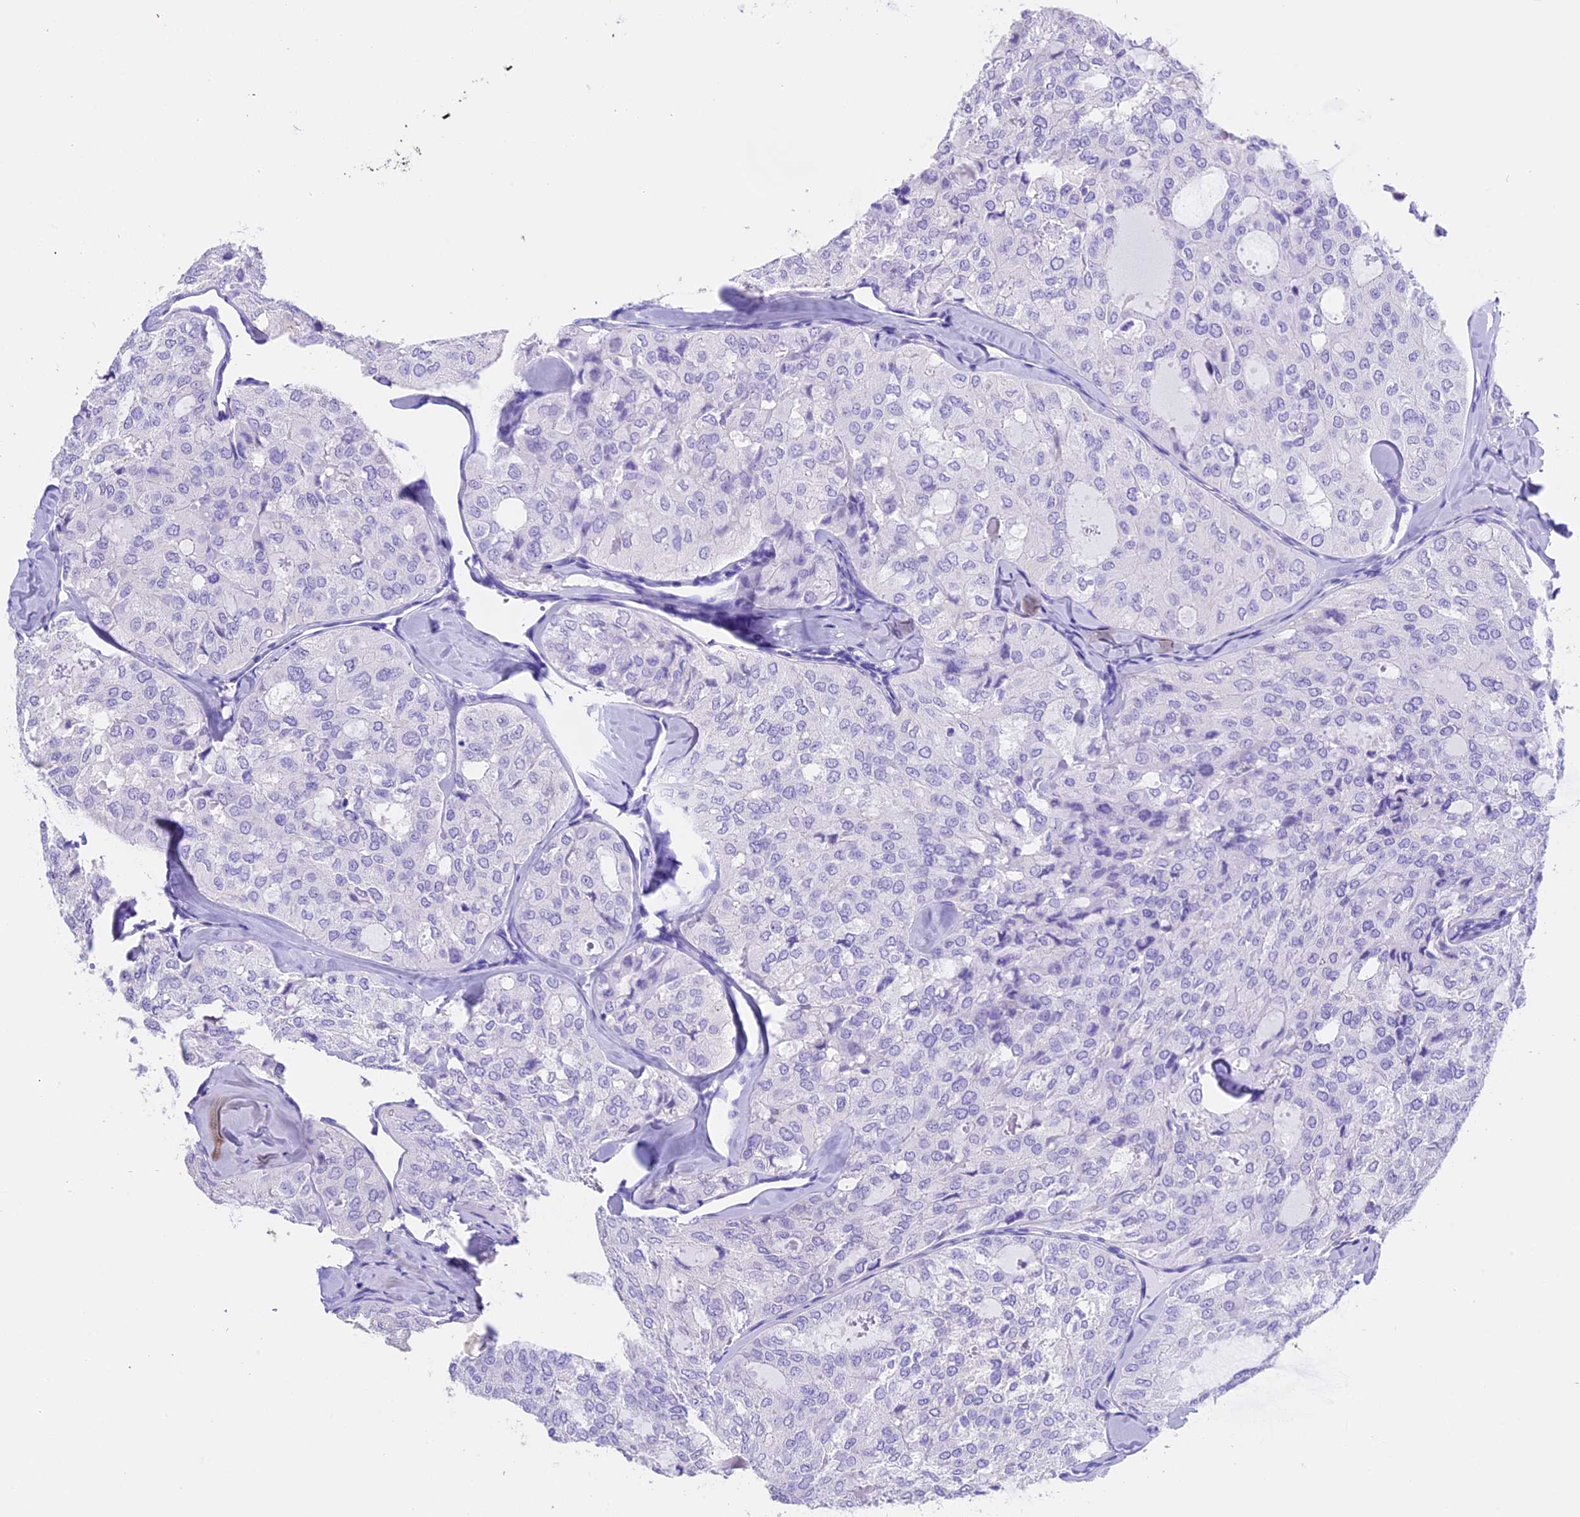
{"staining": {"intensity": "negative", "quantity": "none", "location": "none"}, "tissue": "thyroid cancer", "cell_type": "Tumor cells", "image_type": "cancer", "snomed": [{"axis": "morphology", "description": "Follicular adenoma carcinoma, NOS"}, {"axis": "topography", "description": "Thyroid gland"}], "caption": "DAB immunohistochemical staining of human thyroid cancer displays no significant staining in tumor cells.", "gene": "CLC", "patient": {"sex": "male", "age": 75}}